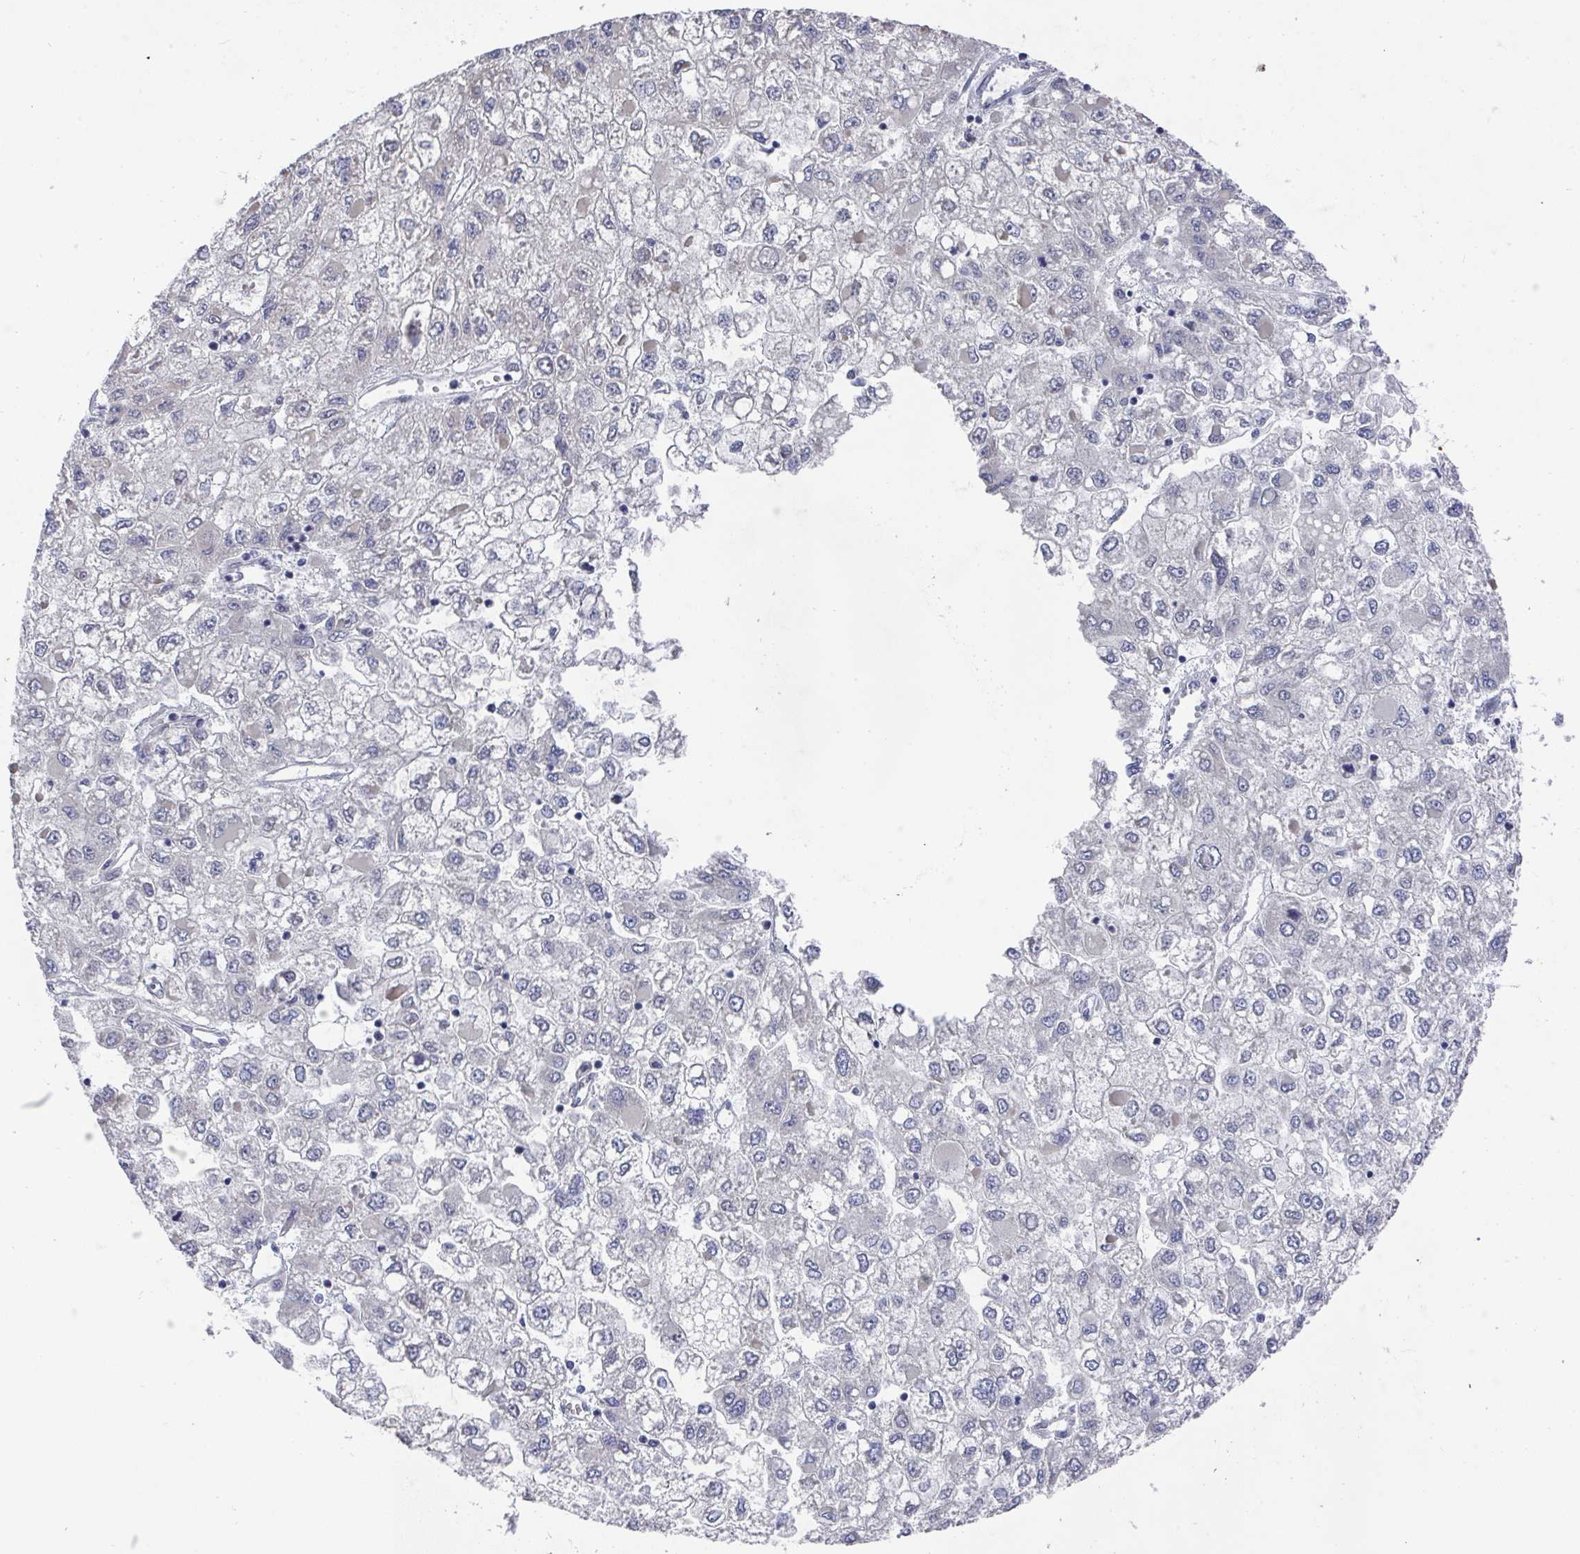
{"staining": {"intensity": "negative", "quantity": "none", "location": "none"}, "tissue": "liver cancer", "cell_type": "Tumor cells", "image_type": "cancer", "snomed": [{"axis": "morphology", "description": "Carcinoma, Hepatocellular, NOS"}, {"axis": "topography", "description": "Liver"}], "caption": "DAB immunohistochemical staining of liver hepatocellular carcinoma shows no significant positivity in tumor cells.", "gene": "JMJD1C", "patient": {"sex": "male", "age": 40}}